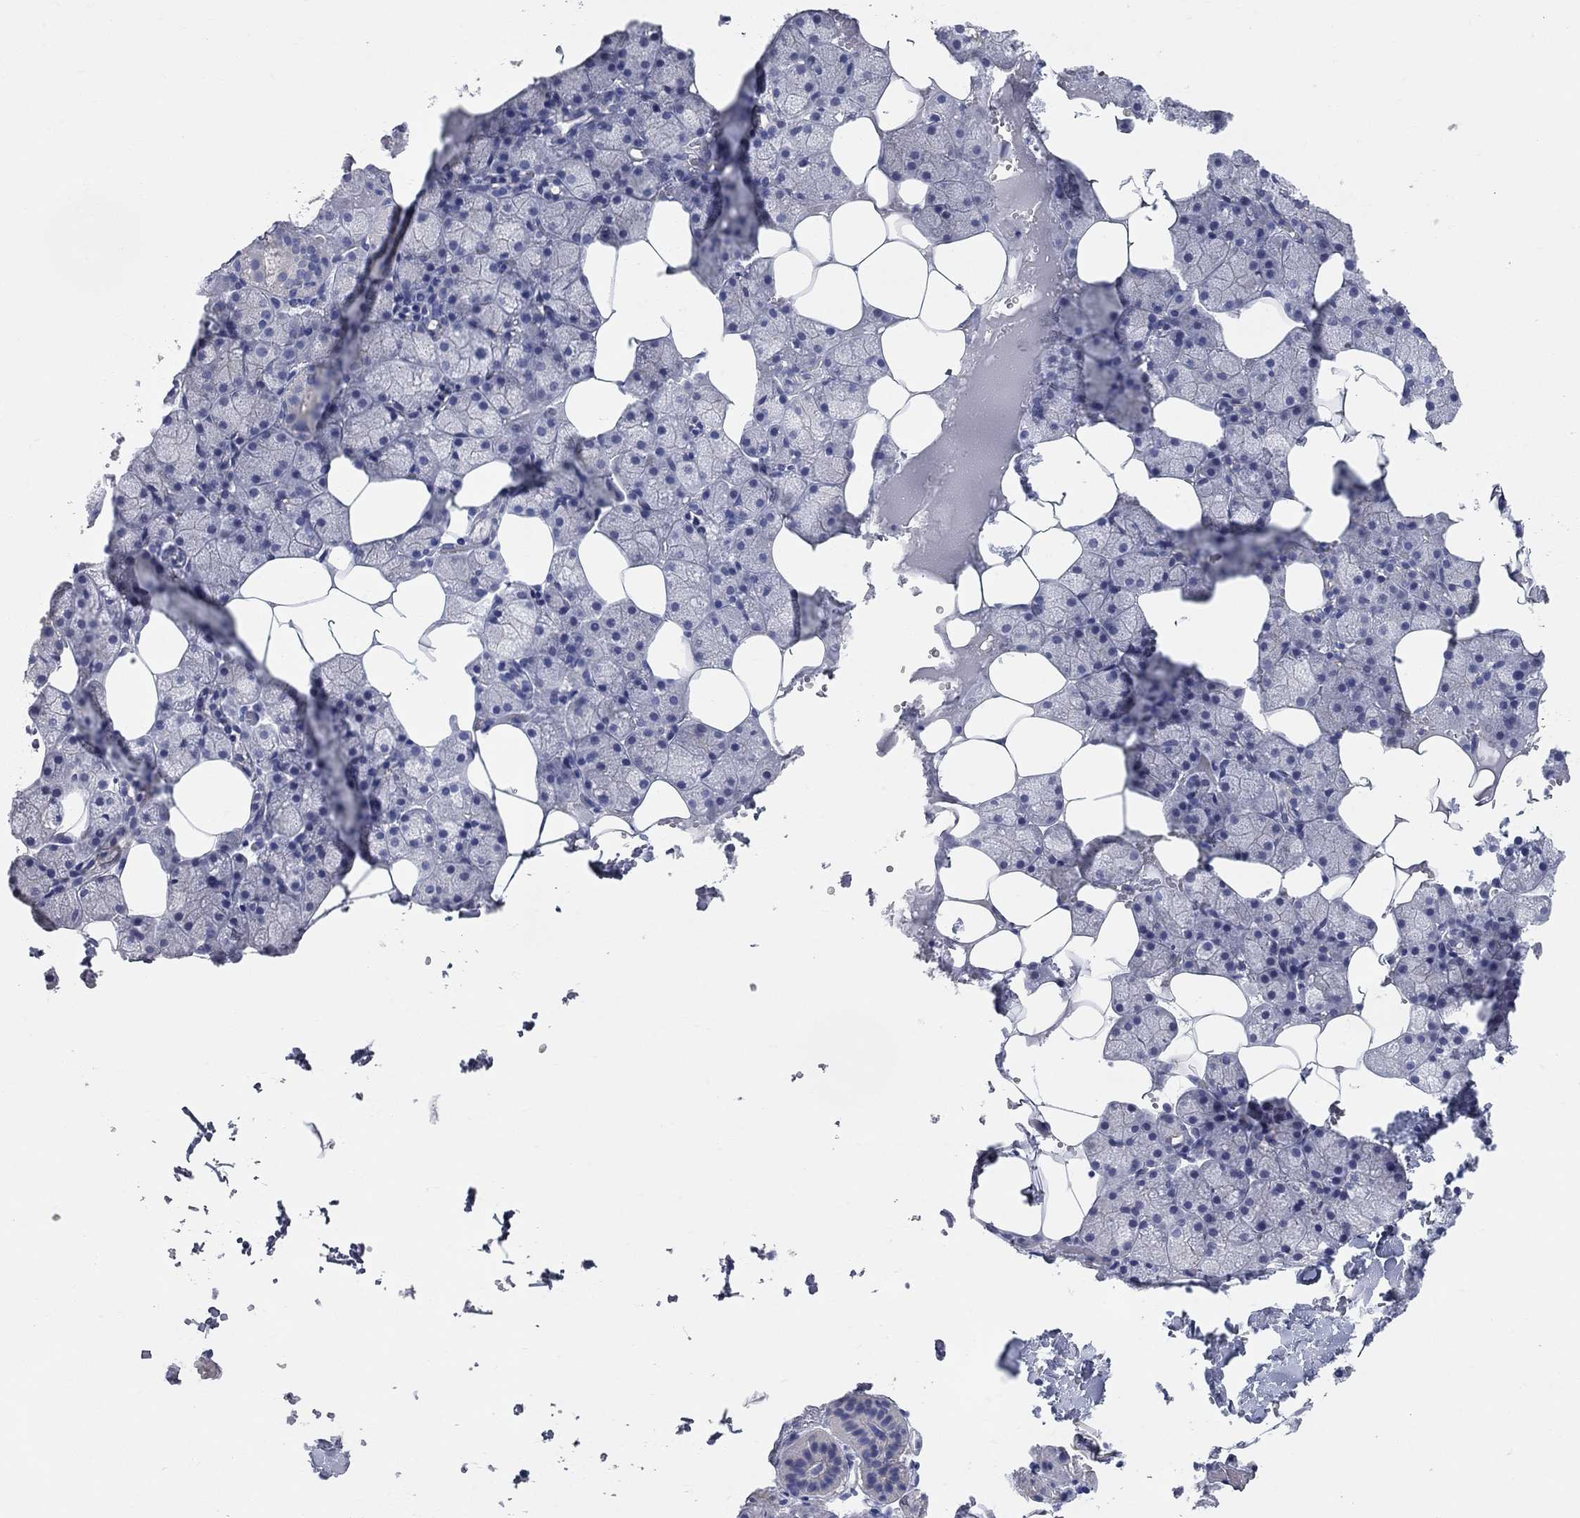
{"staining": {"intensity": "negative", "quantity": "none", "location": "none"}, "tissue": "salivary gland", "cell_type": "Glandular cells", "image_type": "normal", "snomed": [{"axis": "morphology", "description": "Normal tissue, NOS"}, {"axis": "topography", "description": "Salivary gland"}], "caption": "The immunohistochemistry (IHC) image has no significant staining in glandular cells of salivary gland. (Brightfield microscopy of DAB (3,3'-diaminobenzidine) IHC at high magnification).", "gene": "AOX1", "patient": {"sex": "male", "age": 38}}